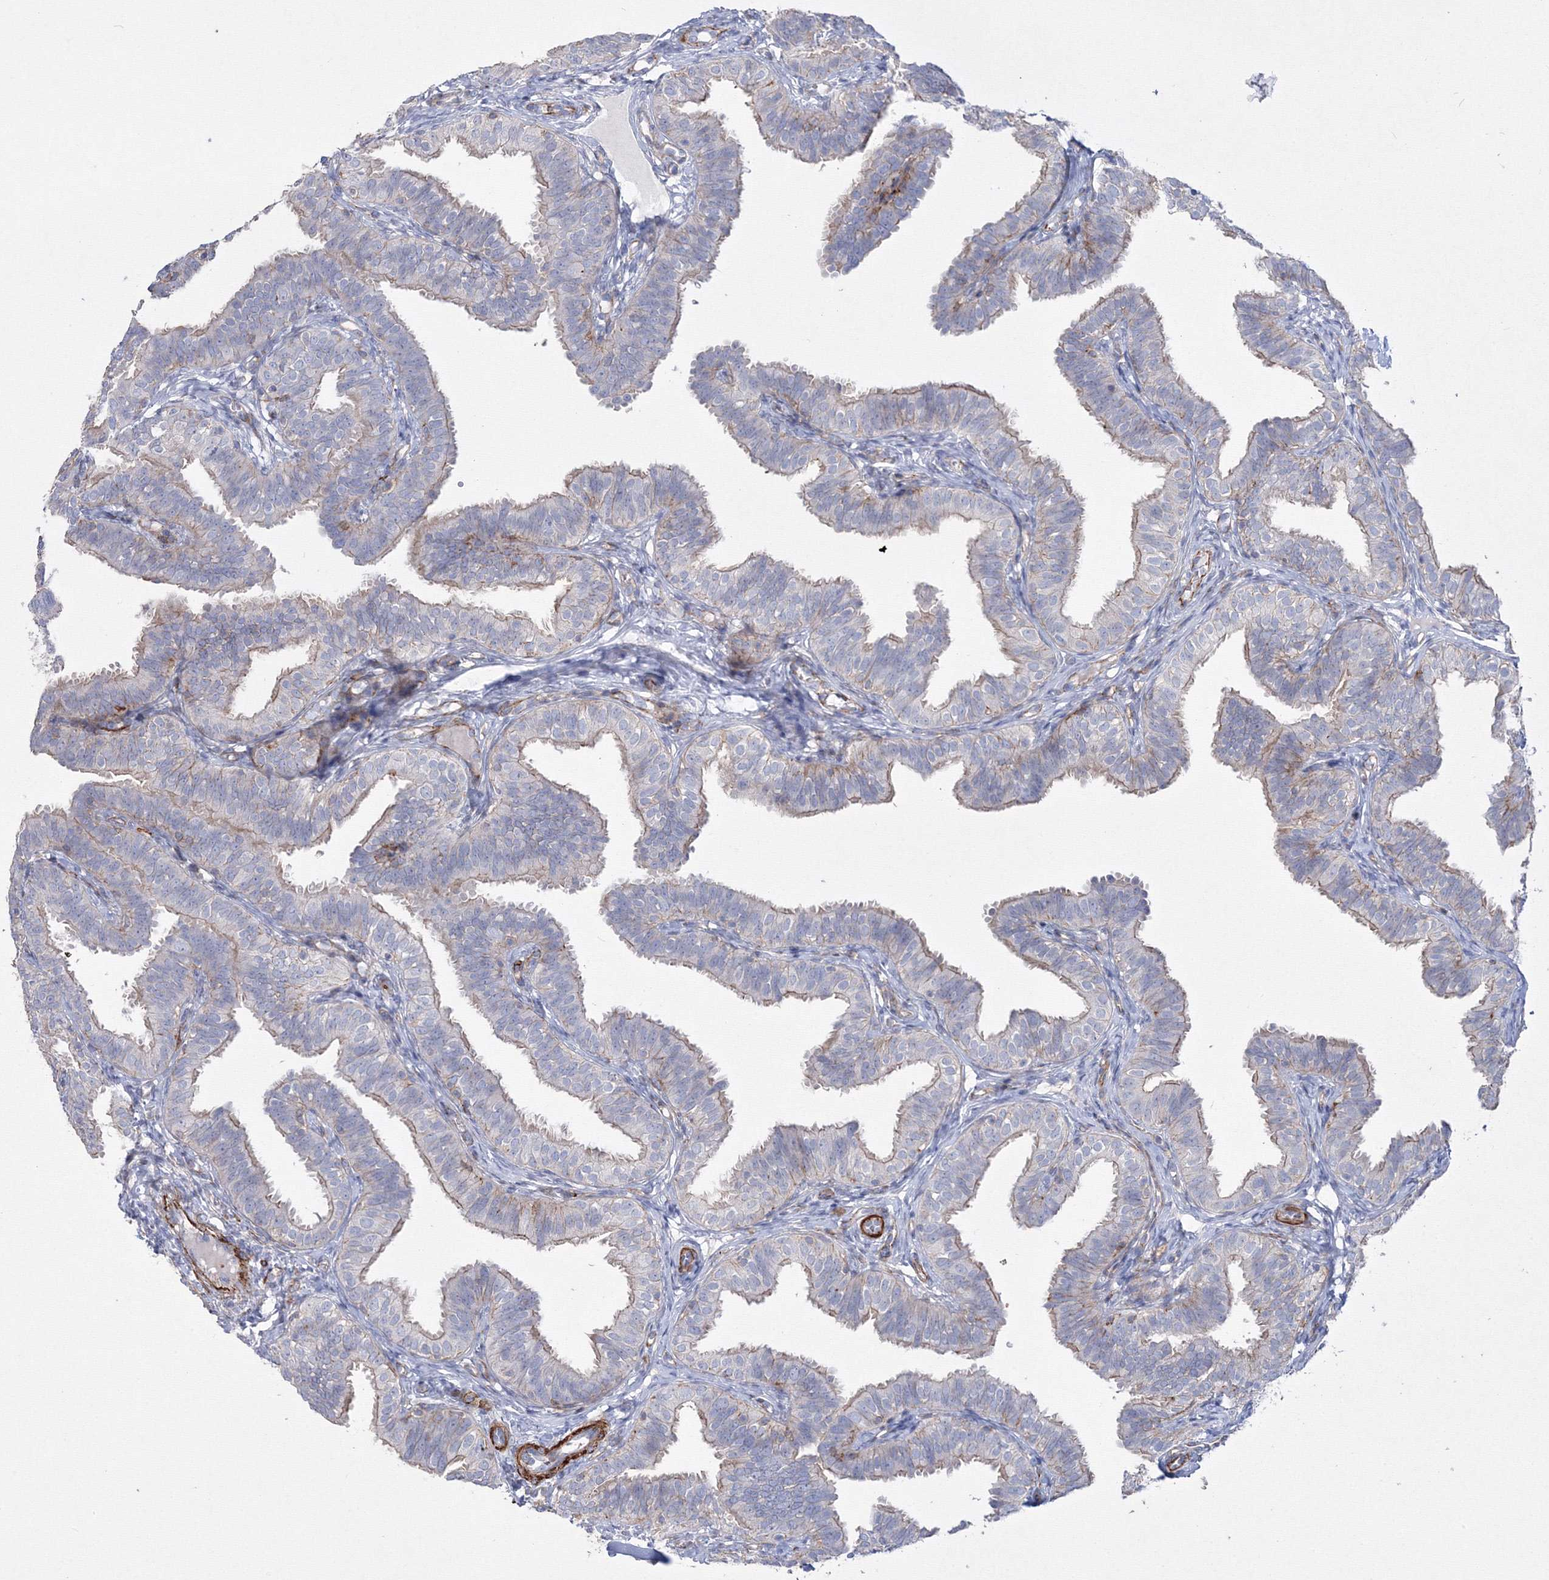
{"staining": {"intensity": "negative", "quantity": "none", "location": "none"}, "tissue": "fallopian tube", "cell_type": "Glandular cells", "image_type": "normal", "snomed": [{"axis": "morphology", "description": "Normal tissue, NOS"}, {"axis": "topography", "description": "Fallopian tube"}], "caption": "The photomicrograph reveals no significant positivity in glandular cells of fallopian tube.", "gene": "GPR82", "patient": {"sex": "female", "age": 35}}